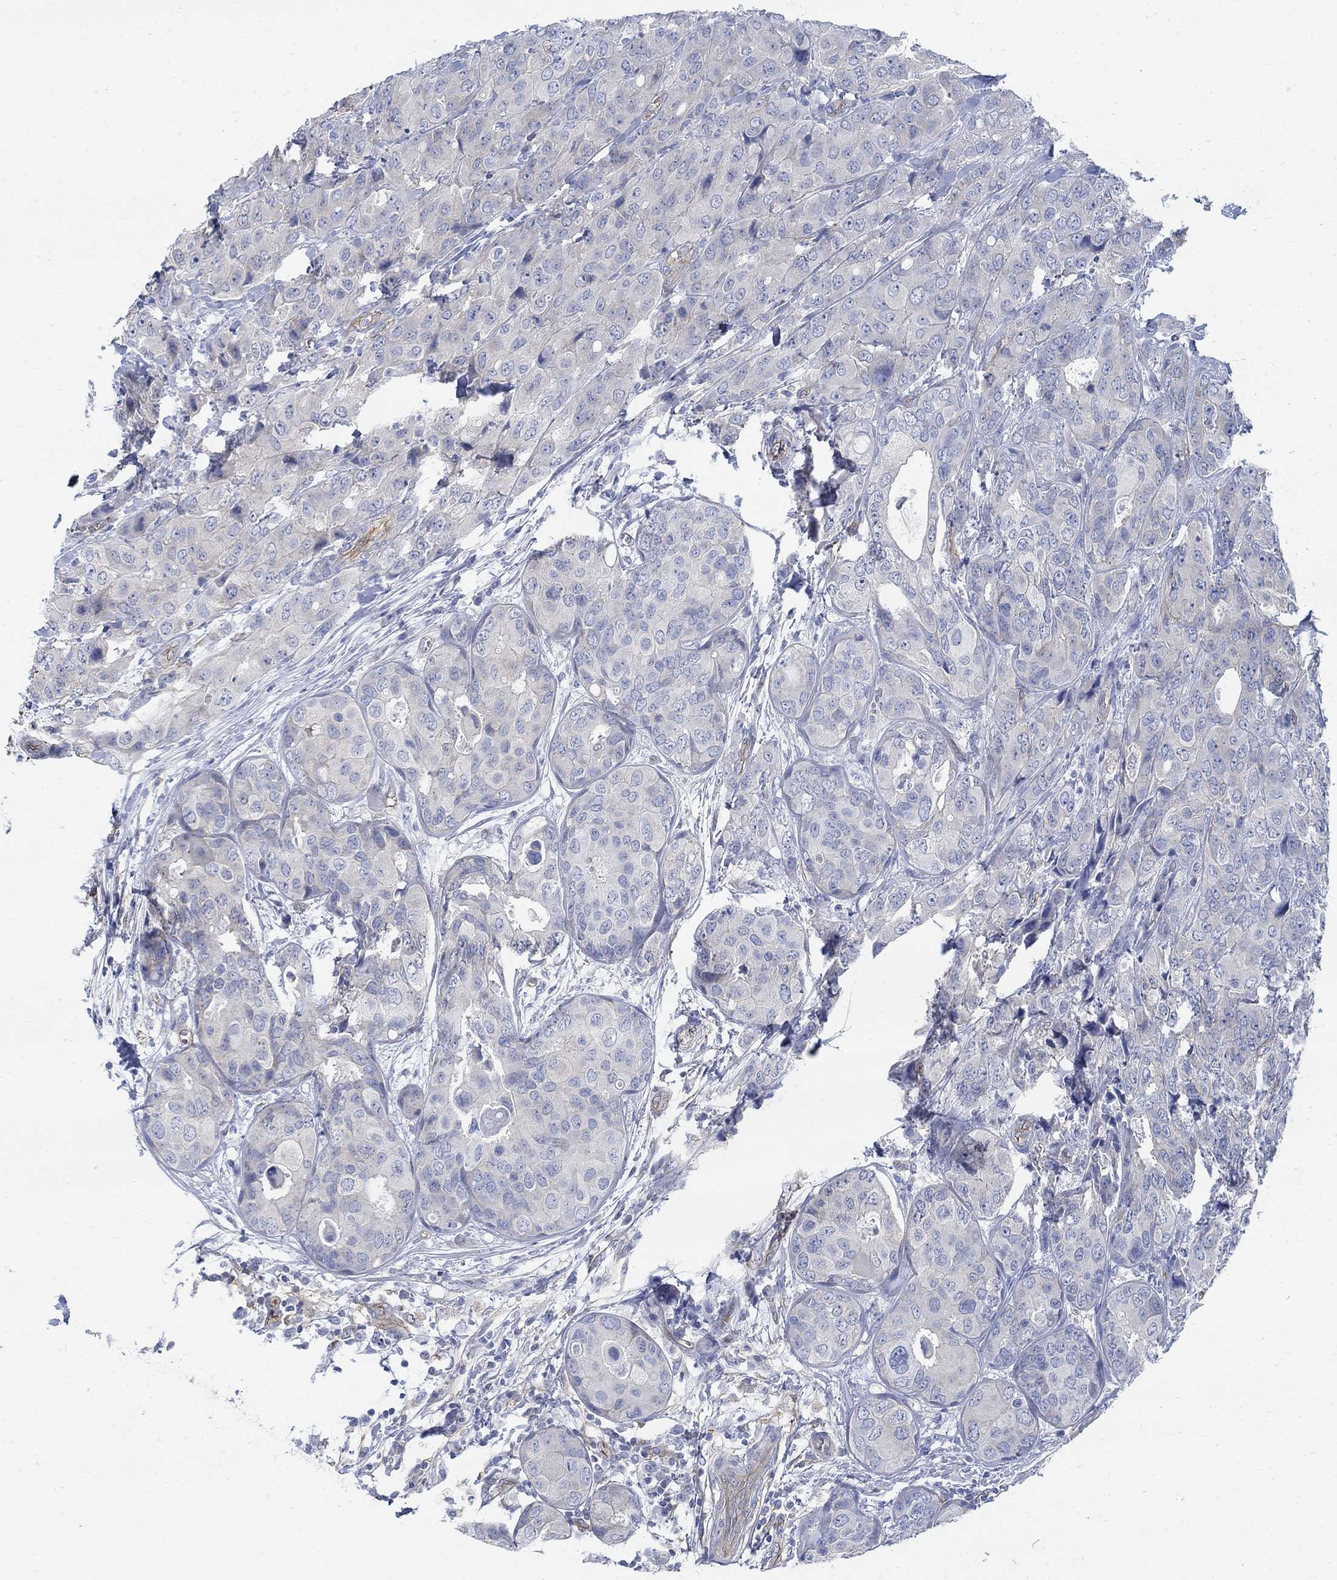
{"staining": {"intensity": "negative", "quantity": "none", "location": "none"}, "tissue": "breast cancer", "cell_type": "Tumor cells", "image_type": "cancer", "snomed": [{"axis": "morphology", "description": "Duct carcinoma"}, {"axis": "topography", "description": "Breast"}], "caption": "An immunohistochemistry (IHC) histopathology image of invasive ductal carcinoma (breast) is shown. There is no staining in tumor cells of invasive ductal carcinoma (breast).", "gene": "TMEM198", "patient": {"sex": "female", "age": 43}}